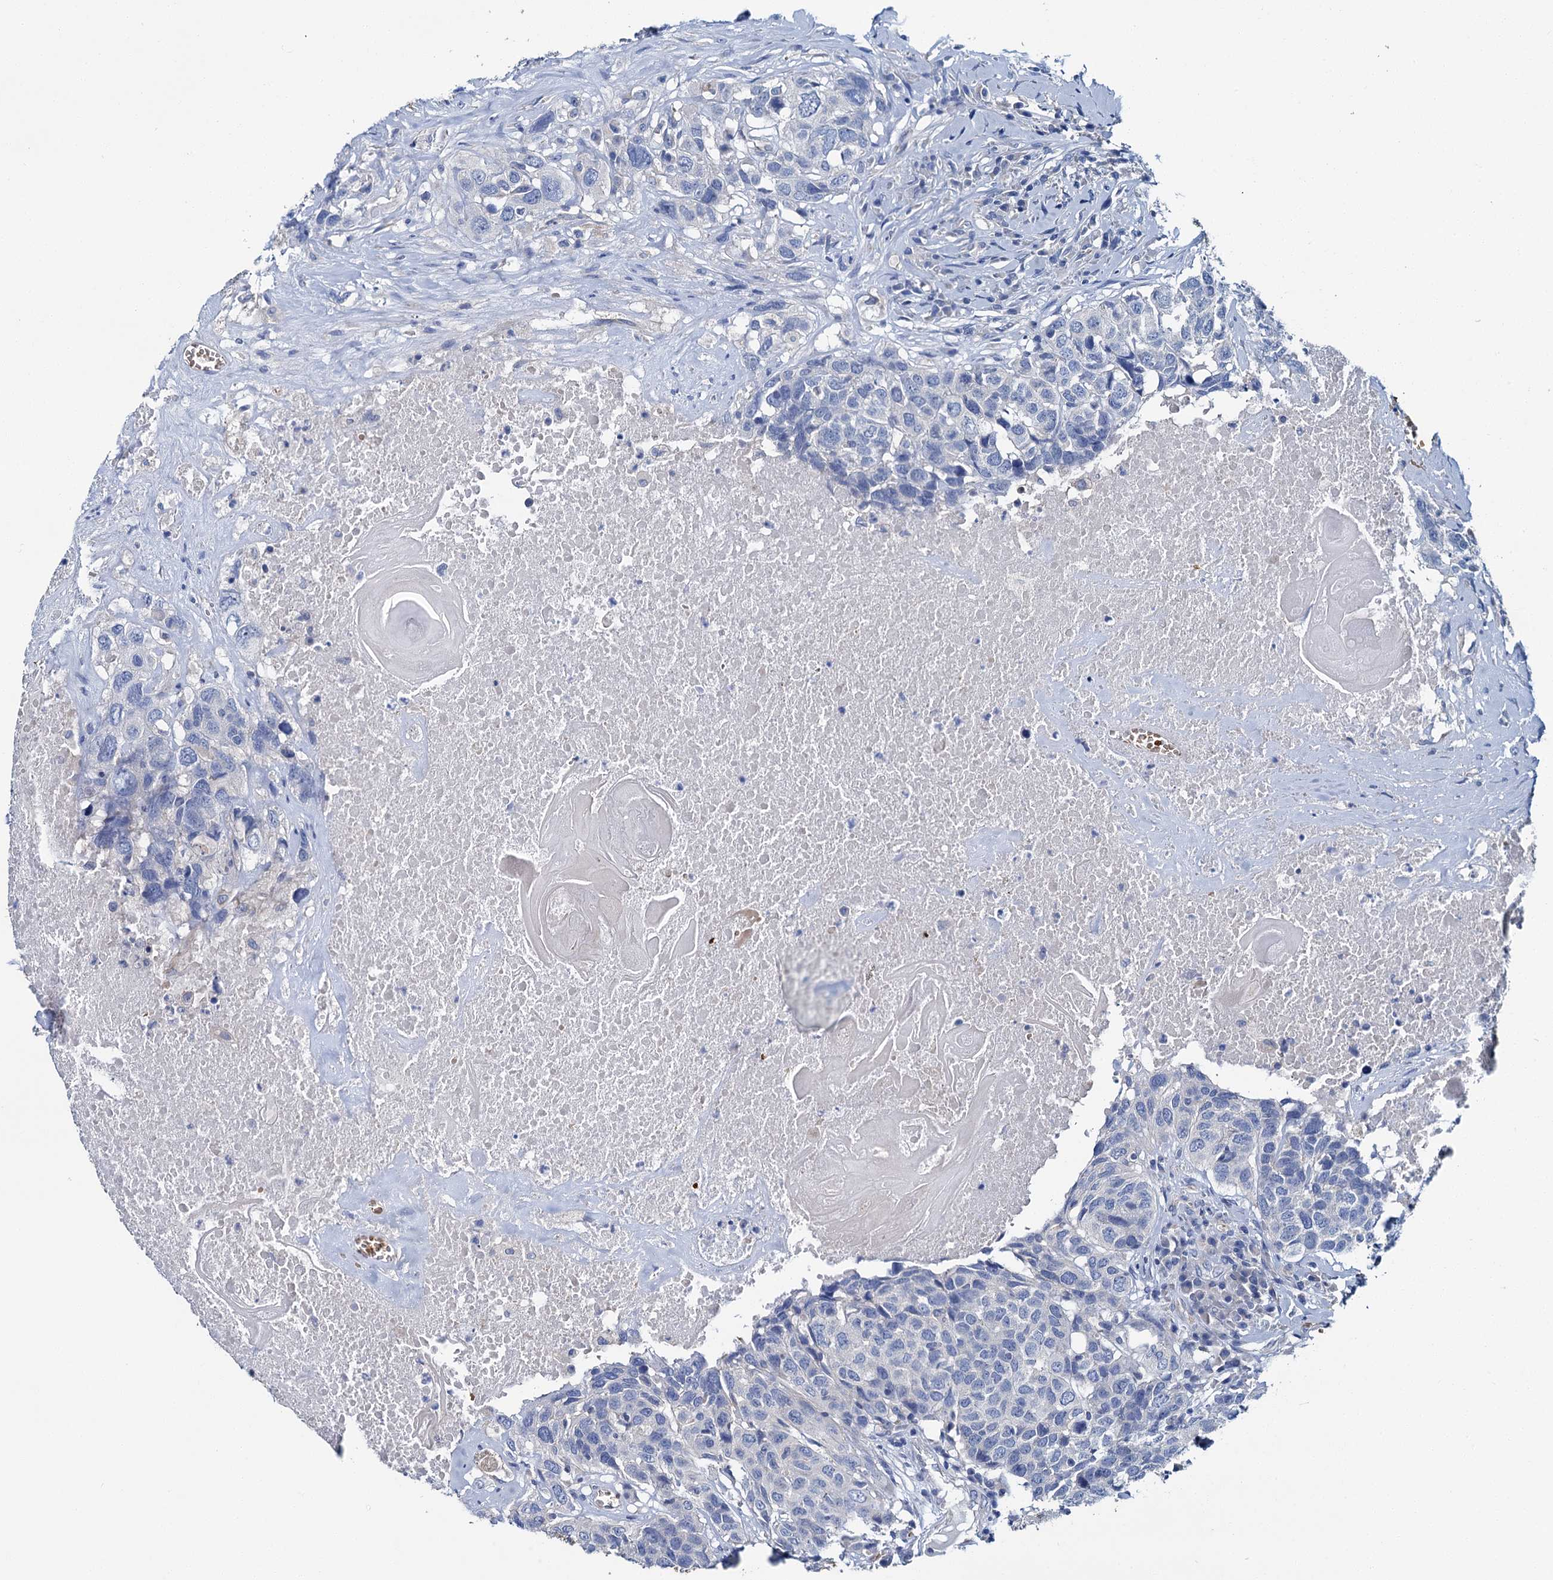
{"staining": {"intensity": "negative", "quantity": "none", "location": "none"}, "tissue": "head and neck cancer", "cell_type": "Tumor cells", "image_type": "cancer", "snomed": [{"axis": "morphology", "description": "Squamous cell carcinoma, NOS"}, {"axis": "topography", "description": "Head-Neck"}], "caption": "Immunohistochemistry (IHC) photomicrograph of human head and neck squamous cell carcinoma stained for a protein (brown), which demonstrates no expression in tumor cells.", "gene": "ATG2A", "patient": {"sex": "male", "age": 66}}